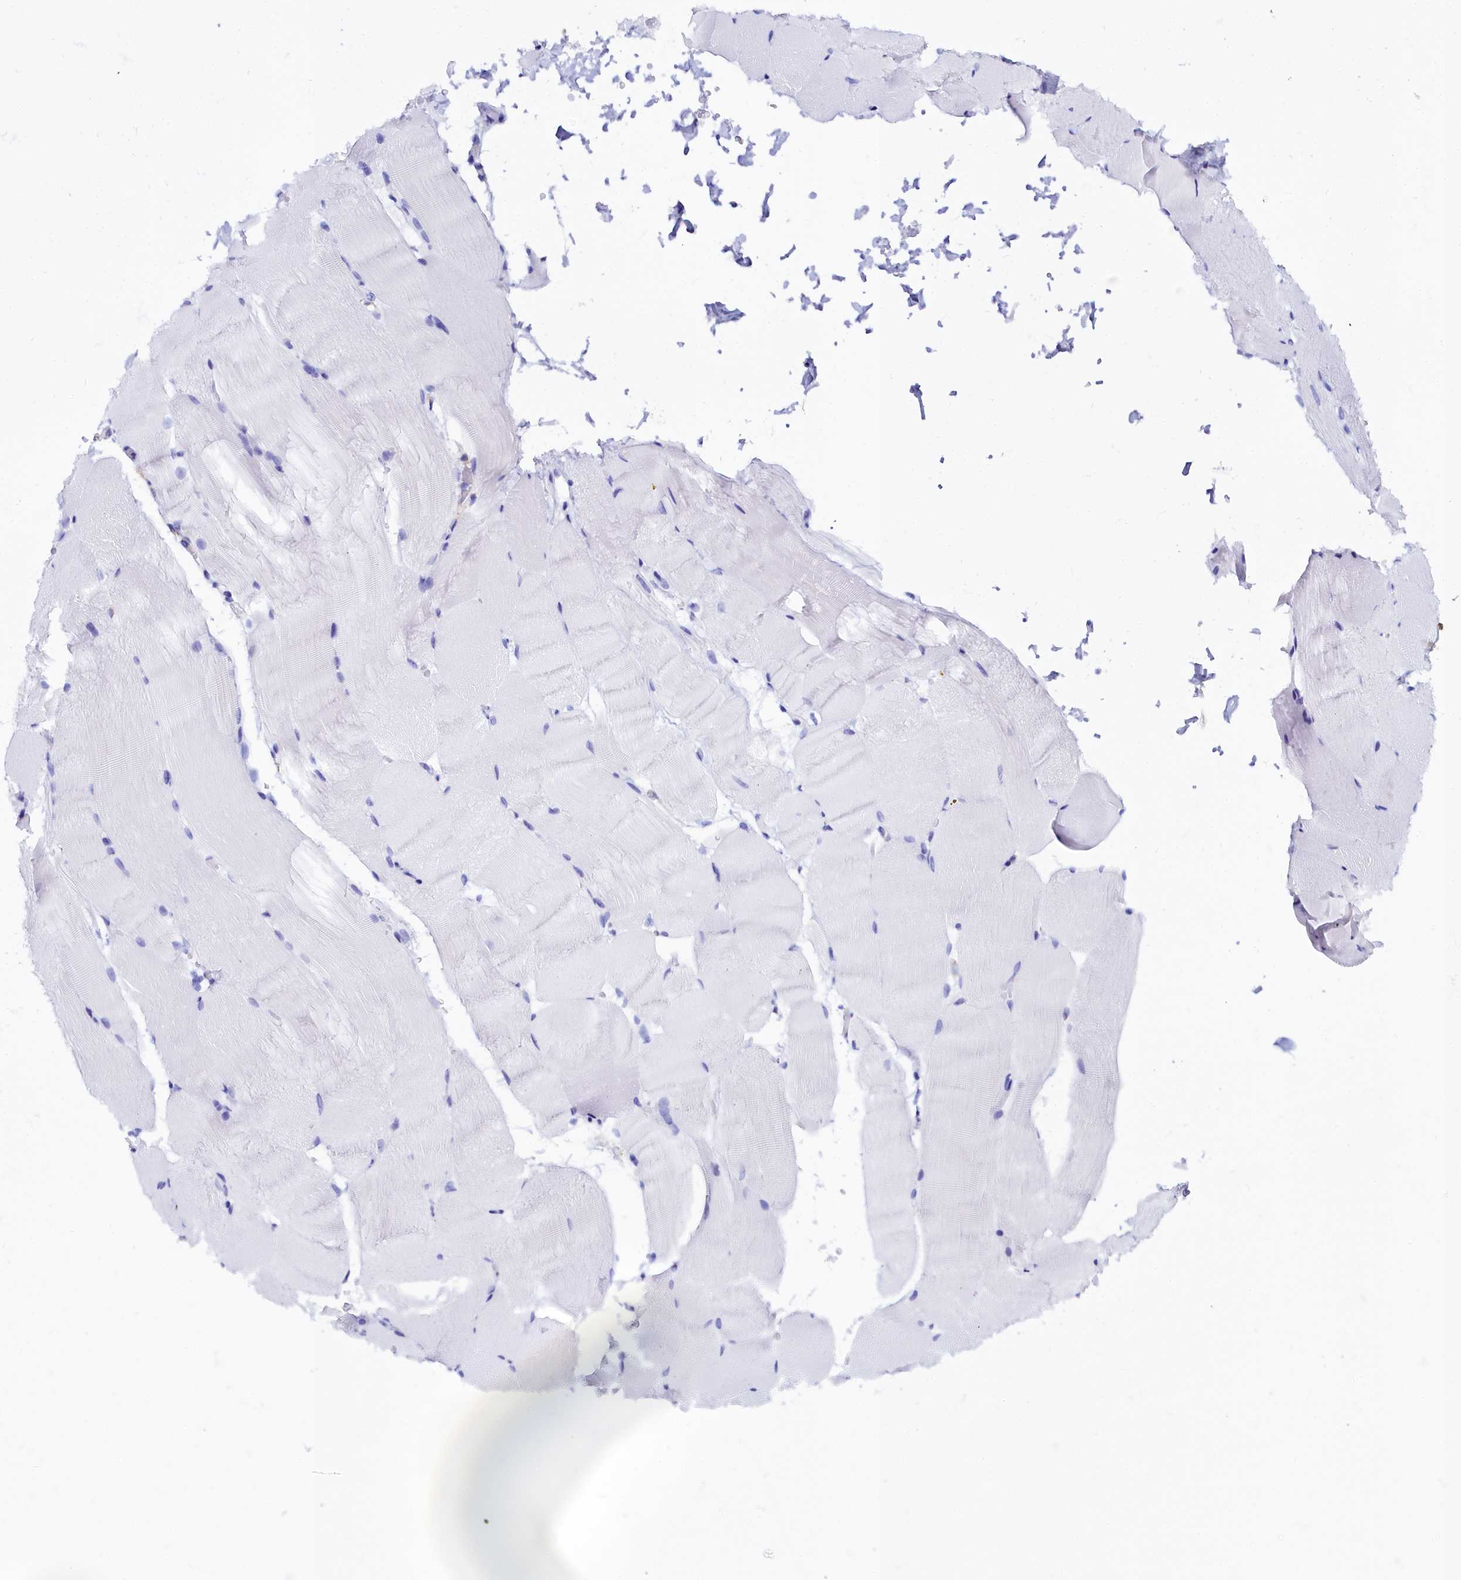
{"staining": {"intensity": "negative", "quantity": "none", "location": "none"}, "tissue": "skeletal muscle", "cell_type": "Myocytes", "image_type": "normal", "snomed": [{"axis": "morphology", "description": "Normal tissue, NOS"}, {"axis": "topography", "description": "Skeletal muscle"}, {"axis": "topography", "description": "Parathyroid gland"}], "caption": "Immunohistochemistry histopathology image of unremarkable skeletal muscle stained for a protein (brown), which exhibits no expression in myocytes. The staining is performed using DAB (3,3'-diaminobenzidine) brown chromogen with nuclei counter-stained in using hematoxylin.", "gene": "TXNDC5", "patient": {"sex": "female", "age": 37}}